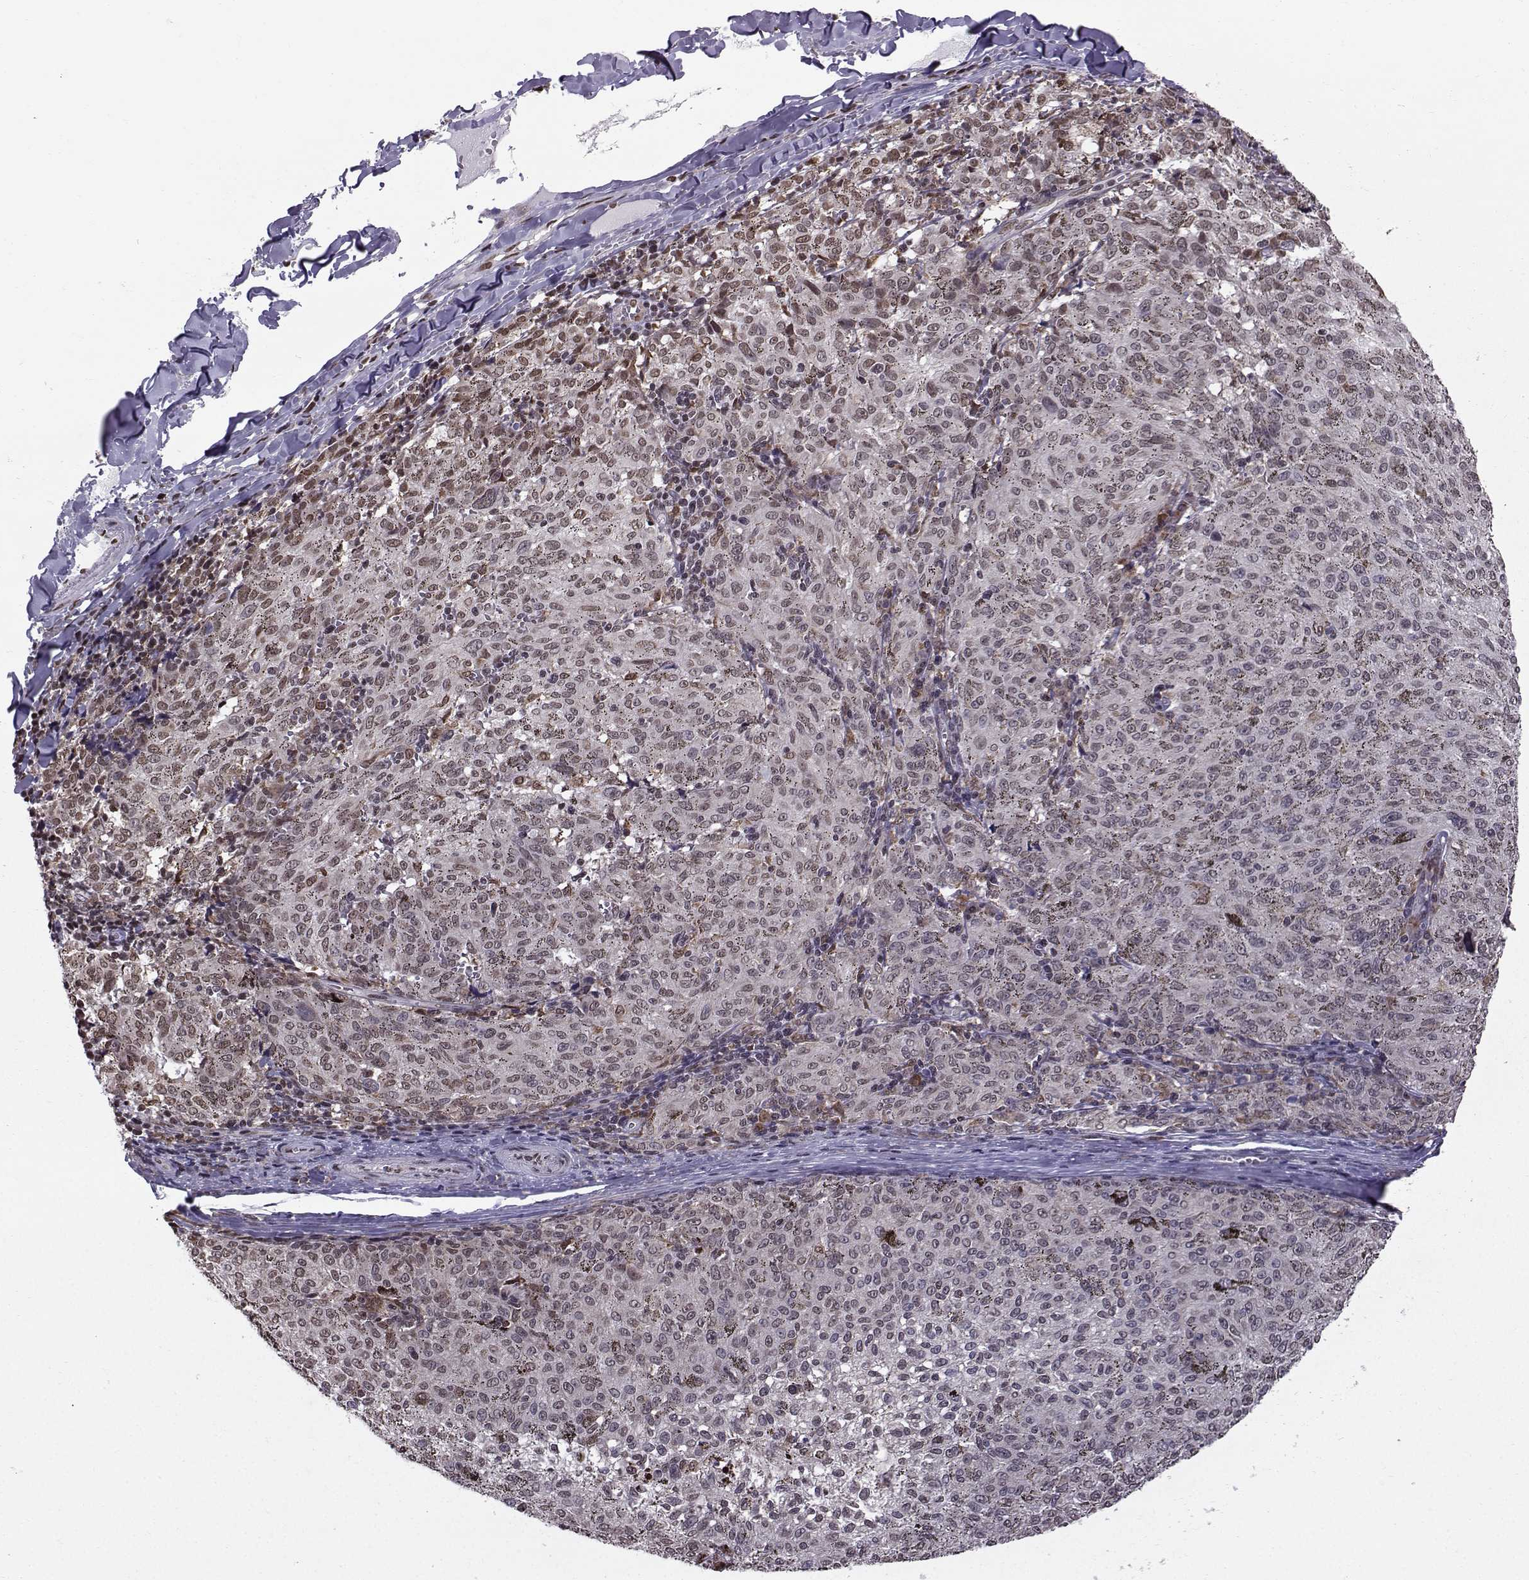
{"staining": {"intensity": "negative", "quantity": "none", "location": "none"}, "tissue": "melanoma", "cell_type": "Tumor cells", "image_type": "cancer", "snomed": [{"axis": "morphology", "description": "Malignant melanoma, NOS"}, {"axis": "topography", "description": "Skin"}], "caption": "IHC of melanoma reveals no staining in tumor cells.", "gene": "EZH1", "patient": {"sex": "female", "age": 72}}